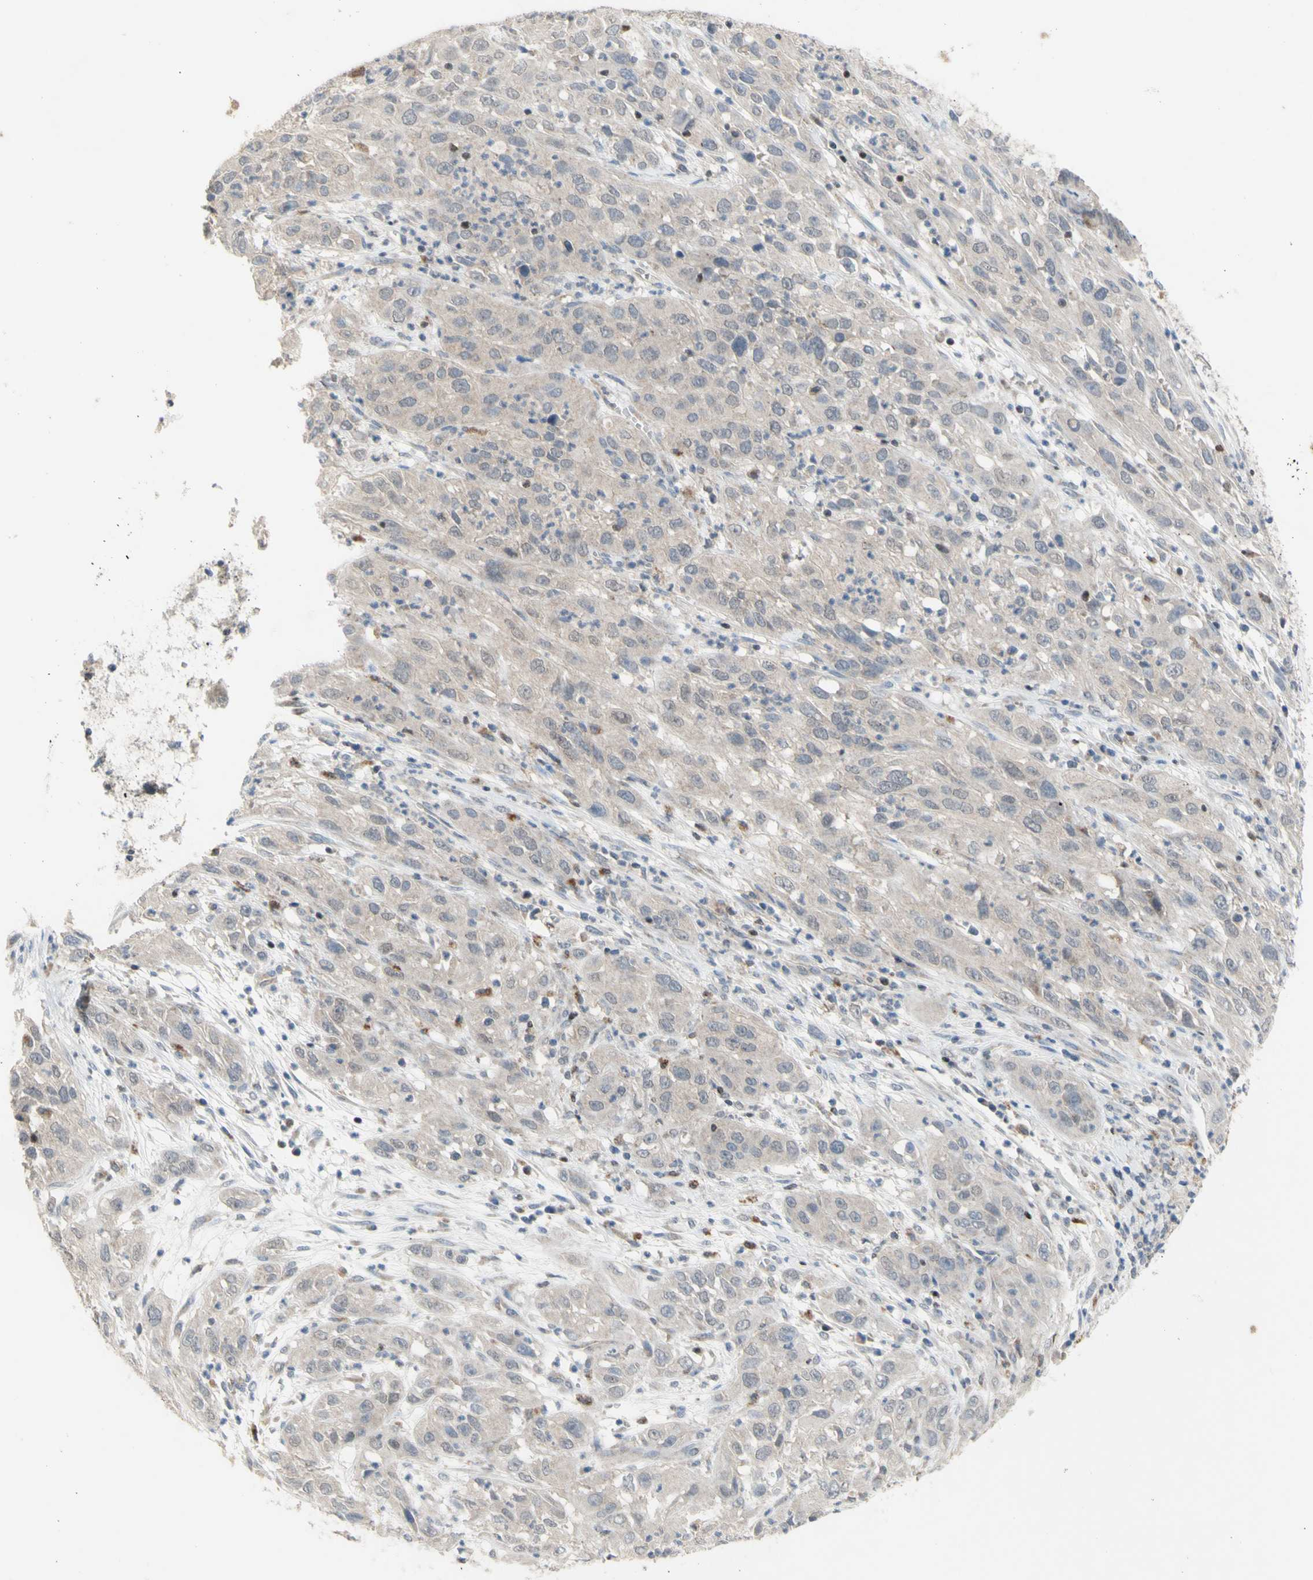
{"staining": {"intensity": "weak", "quantity": ">75%", "location": "cytoplasmic/membranous"}, "tissue": "cervical cancer", "cell_type": "Tumor cells", "image_type": "cancer", "snomed": [{"axis": "morphology", "description": "Squamous cell carcinoma, NOS"}, {"axis": "topography", "description": "Cervix"}], "caption": "Brown immunohistochemical staining in cervical cancer demonstrates weak cytoplasmic/membranous expression in approximately >75% of tumor cells.", "gene": "NLRP1", "patient": {"sex": "female", "age": 32}}